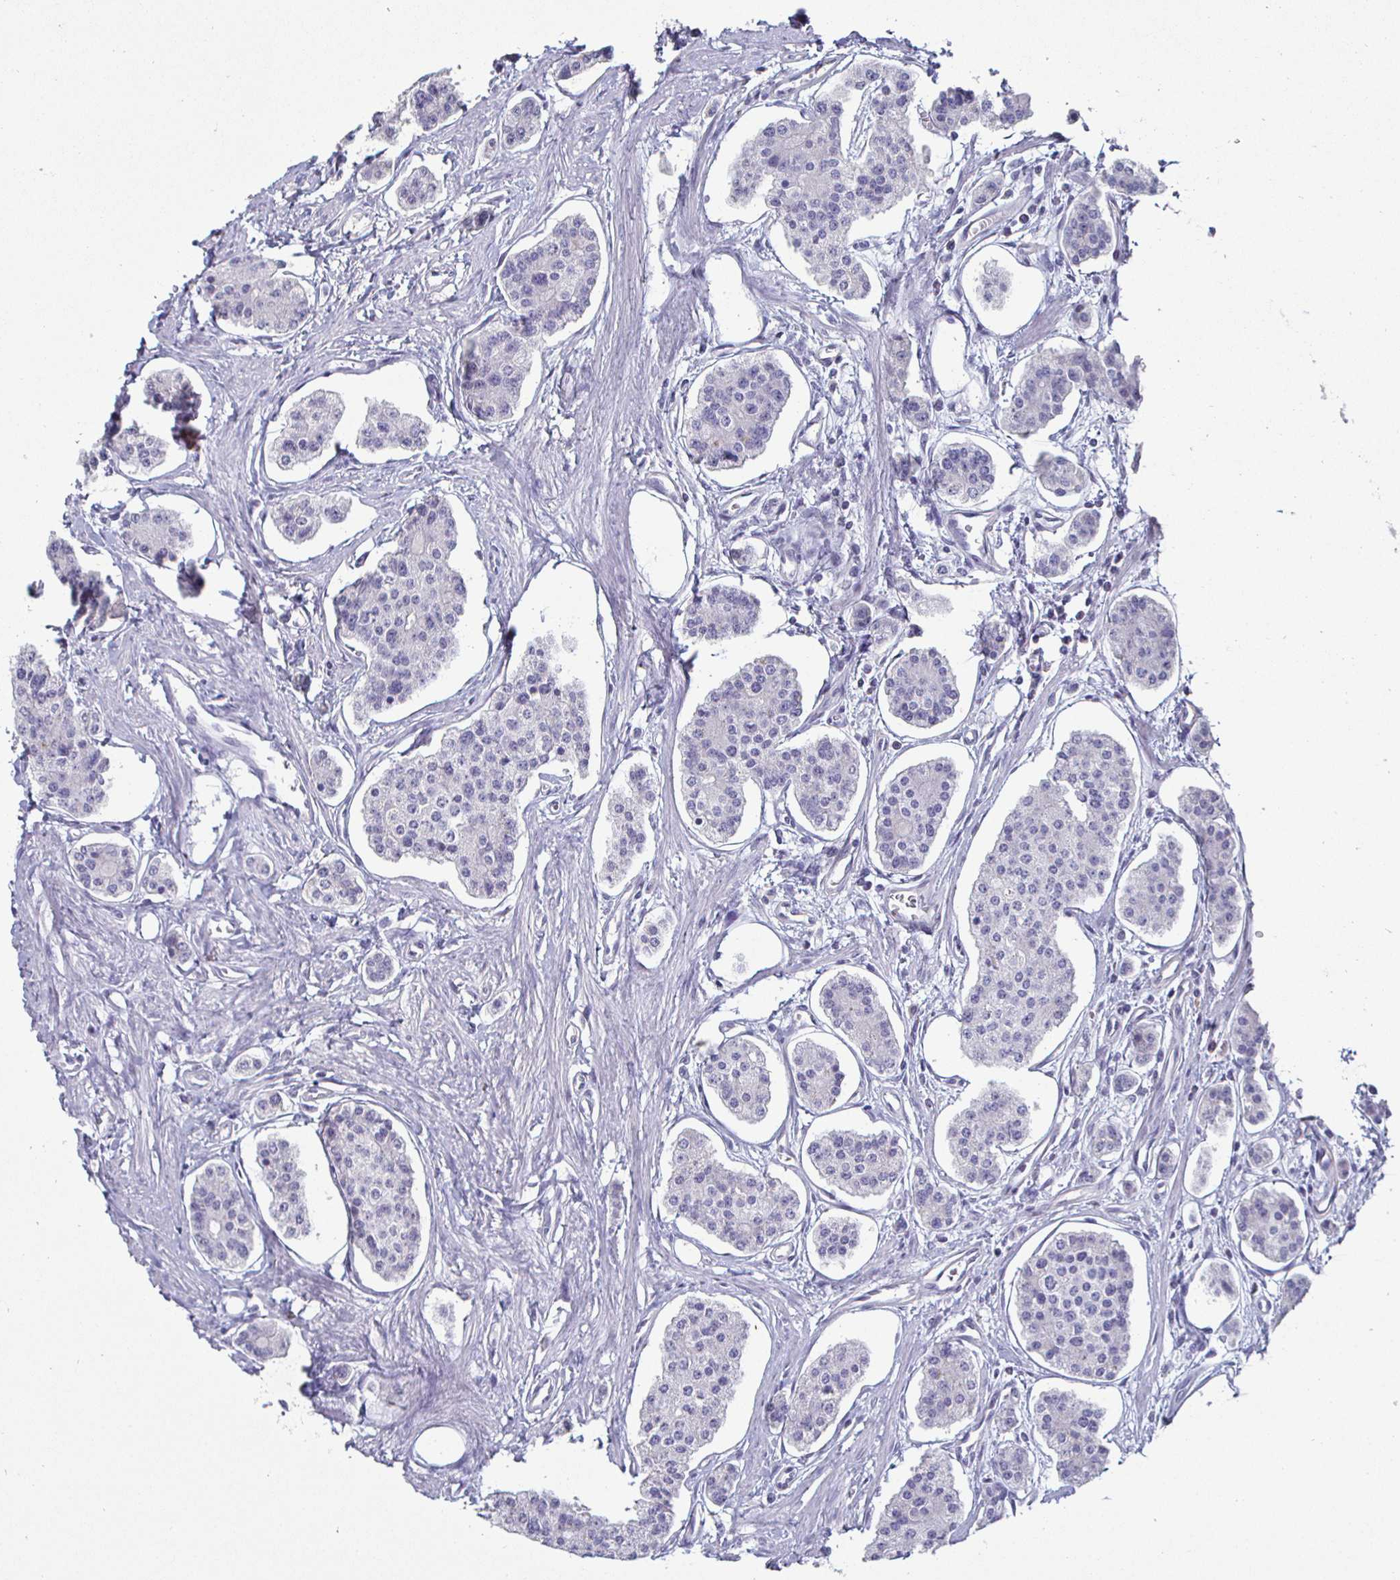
{"staining": {"intensity": "negative", "quantity": "none", "location": "none"}, "tissue": "carcinoid", "cell_type": "Tumor cells", "image_type": "cancer", "snomed": [{"axis": "morphology", "description": "Carcinoid, malignant, NOS"}, {"axis": "topography", "description": "Small intestine"}], "caption": "Tumor cells are negative for protein expression in human malignant carcinoid.", "gene": "ENPP1", "patient": {"sex": "female", "age": 65}}